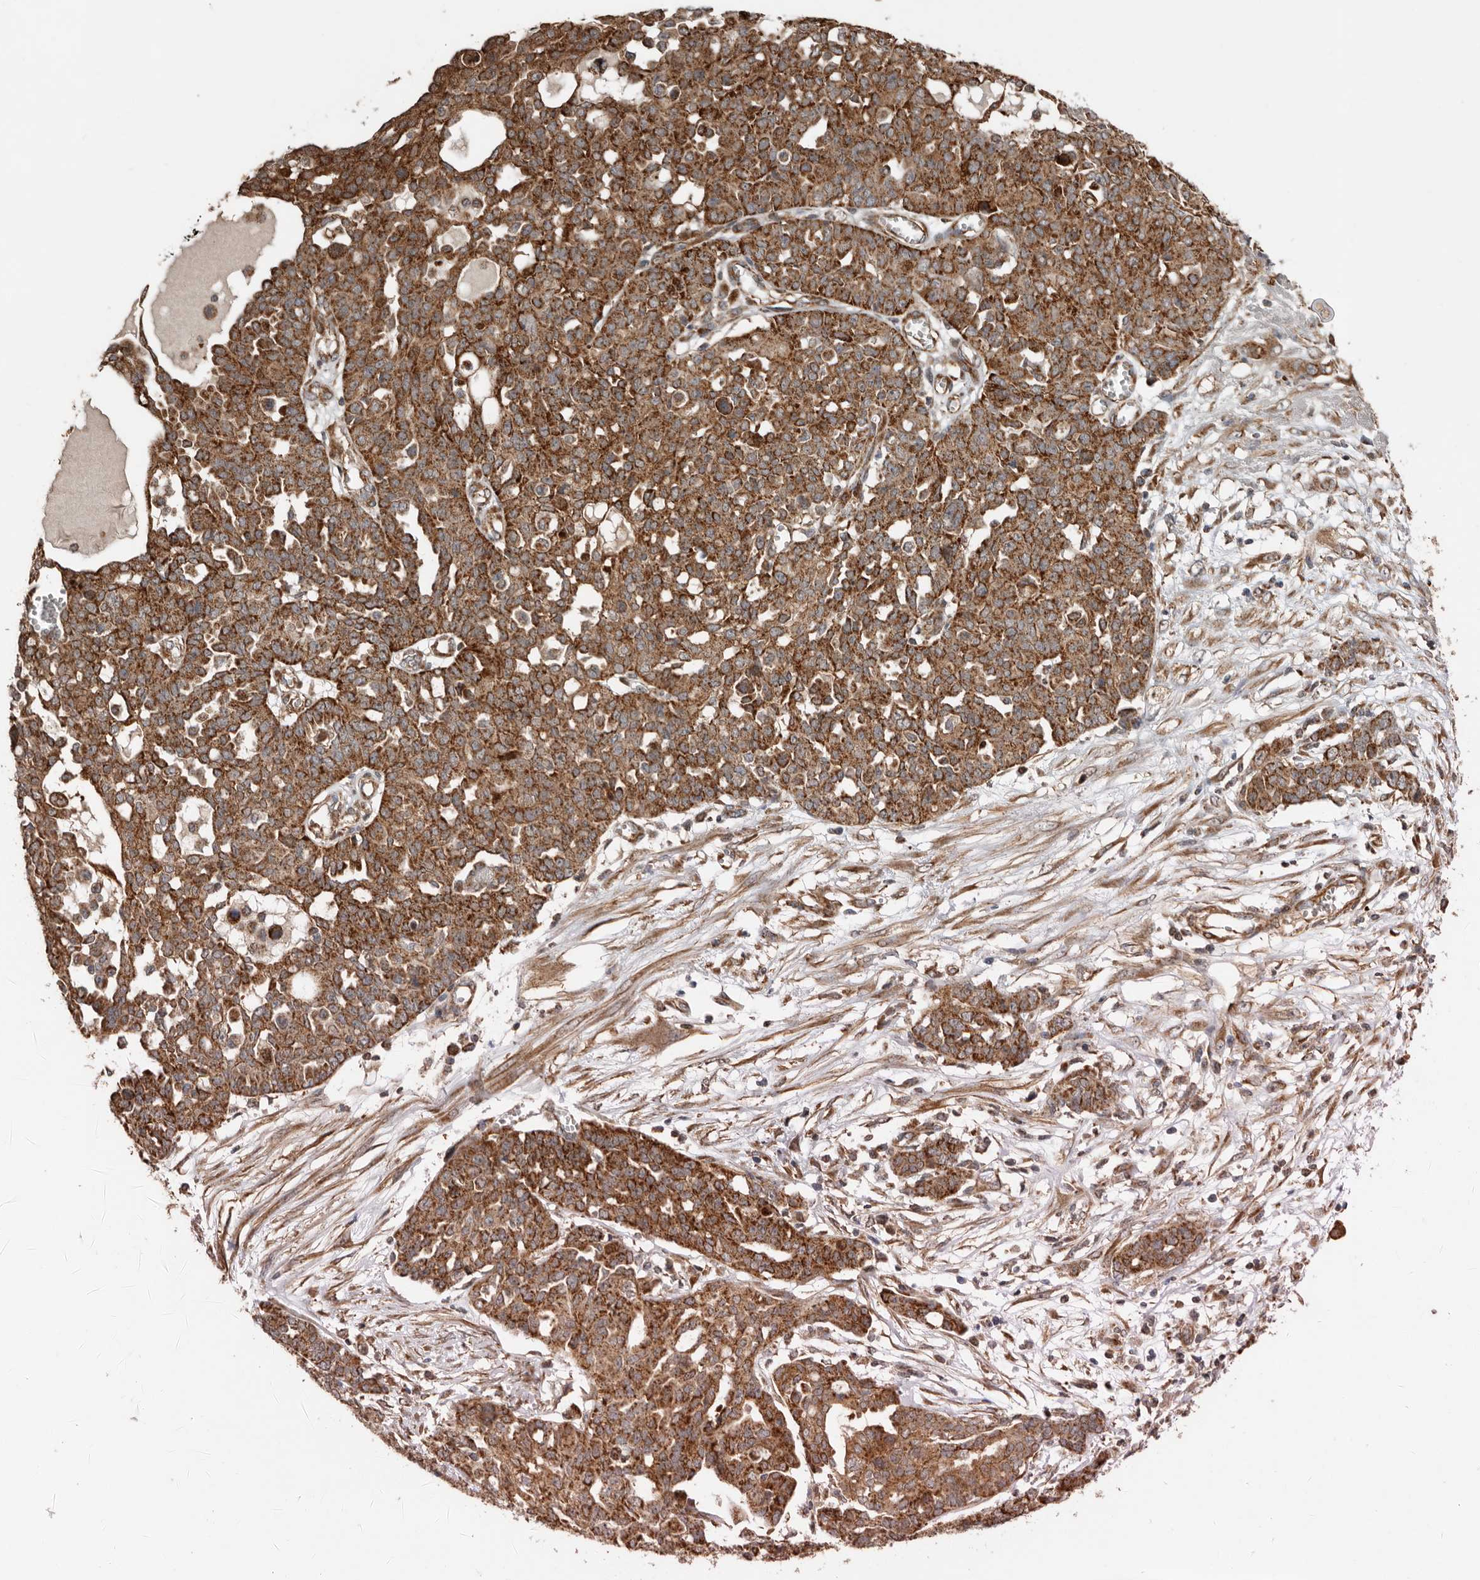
{"staining": {"intensity": "strong", "quantity": ">75%", "location": "cytoplasmic/membranous"}, "tissue": "ovarian cancer", "cell_type": "Tumor cells", "image_type": "cancer", "snomed": [{"axis": "morphology", "description": "Cystadenocarcinoma, serous, NOS"}, {"axis": "topography", "description": "Soft tissue"}, {"axis": "topography", "description": "Ovary"}], "caption": "This is an image of immunohistochemistry staining of serous cystadenocarcinoma (ovarian), which shows strong expression in the cytoplasmic/membranous of tumor cells.", "gene": "PROKR1", "patient": {"sex": "female", "age": 57}}